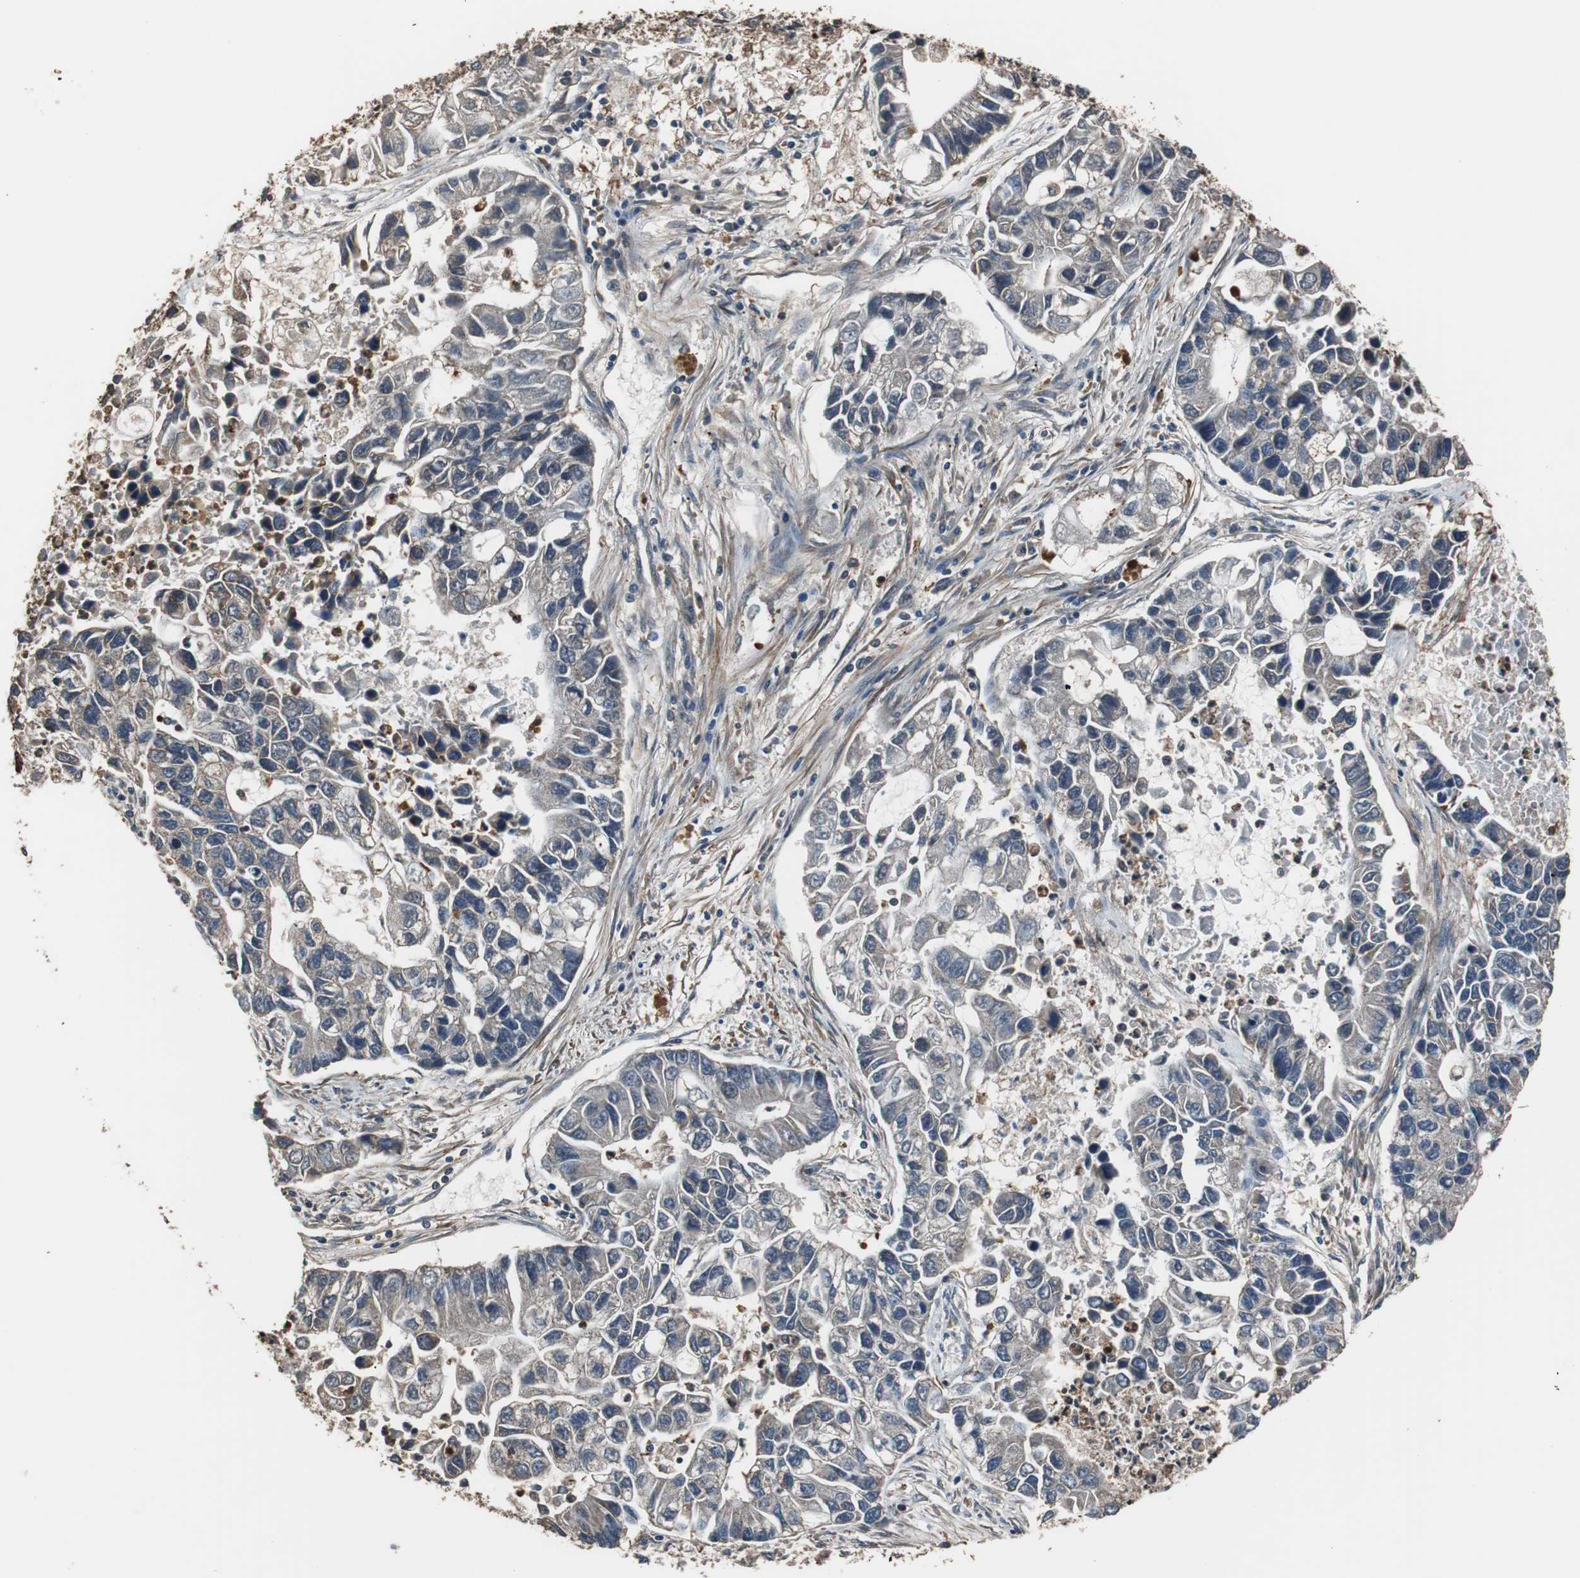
{"staining": {"intensity": "weak", "quantity": "<25%", "location": "cytoplasmic/membranous"}, "tissue": "lung cancer", "cell_type": "Tumor cells", "image_type": "cancer", "snomed": [{"axis": "morphology", "description": "Adenocarcinoma, NOS"}, {"axis": "topography", "description": "Lung"}], "caption": "An image of lung cancer (adenocarcinoma) stained for a protein exhibits no brown staining in tumor cells.", "gene": "PITRM1", "patient": {"sex": "female", "age": 51}}